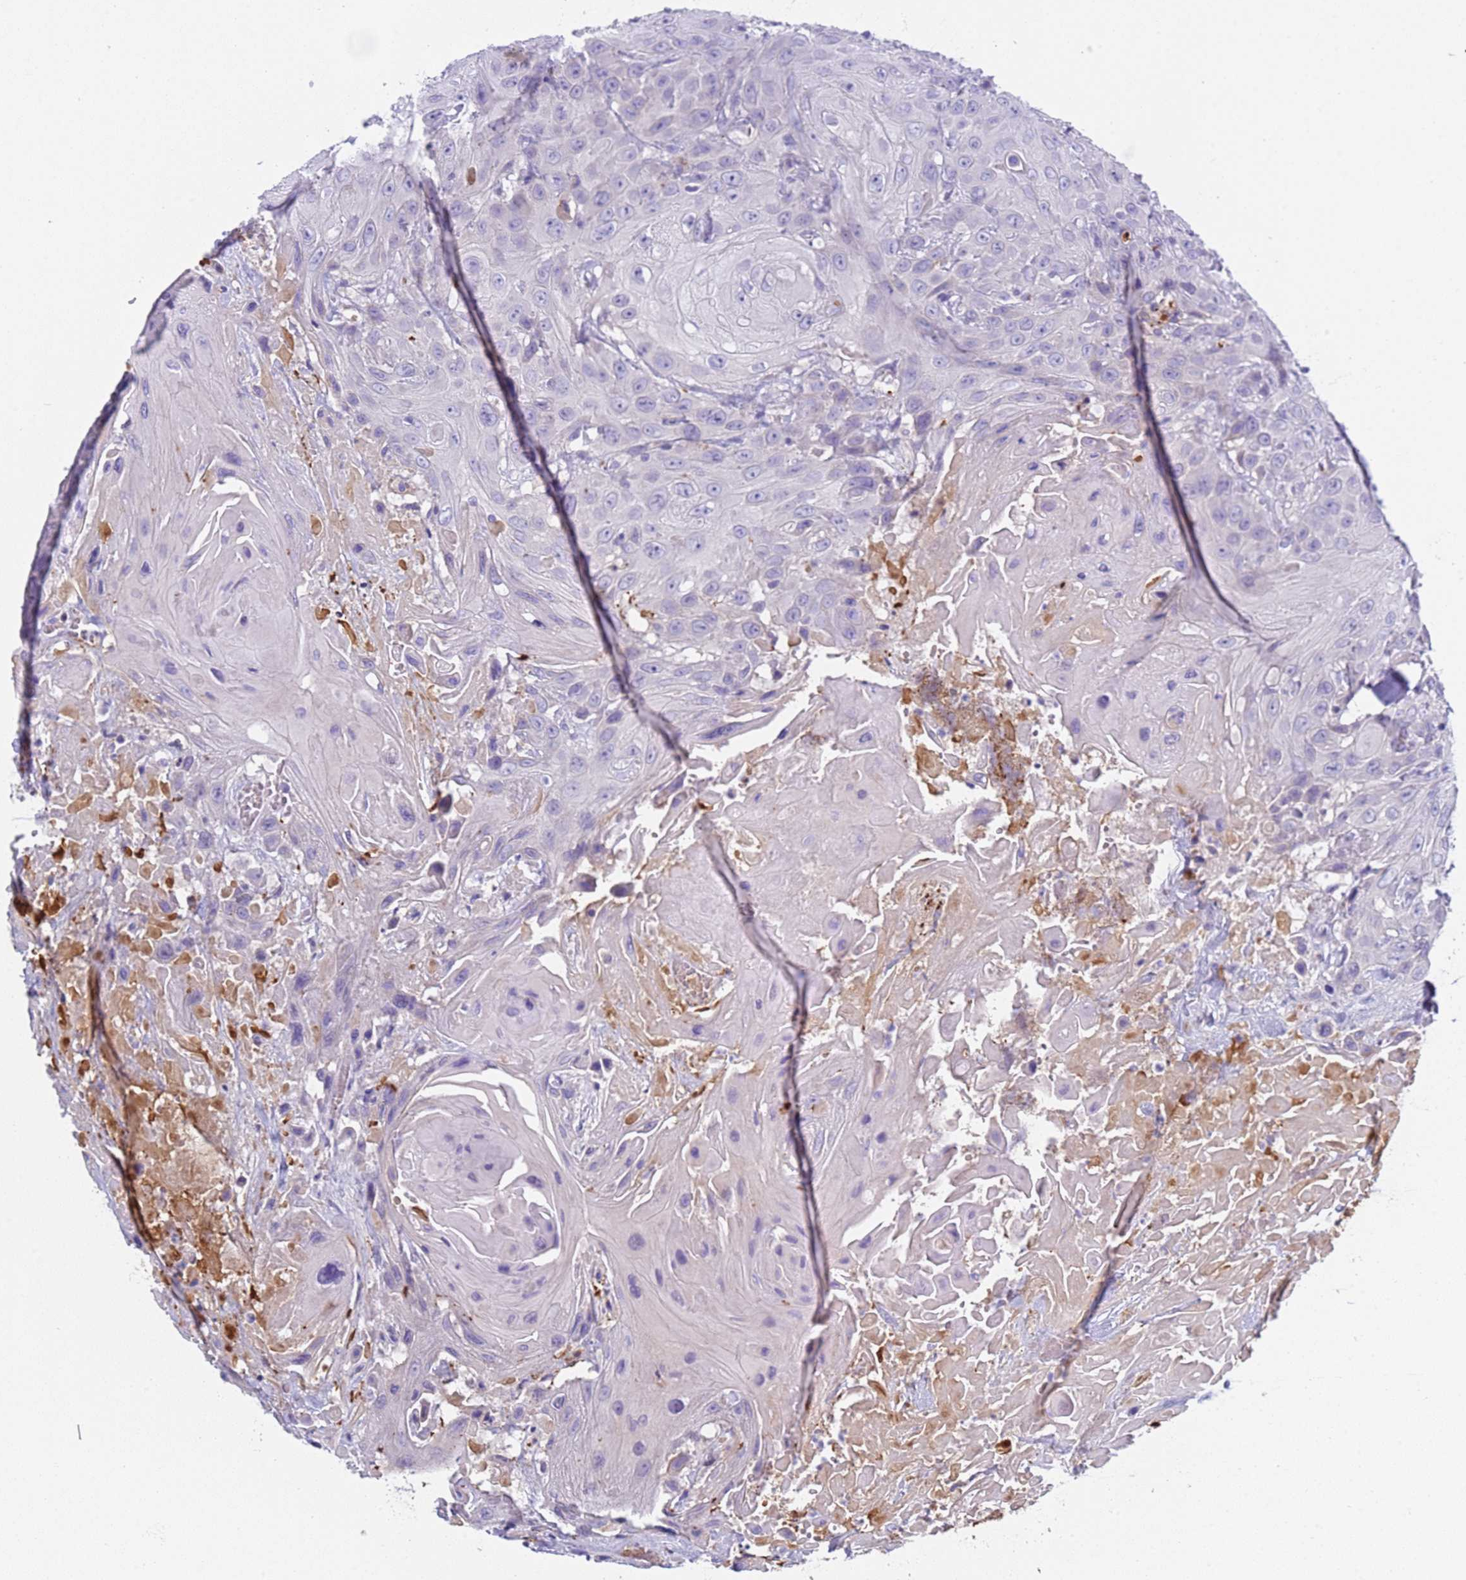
{"staining": {"intensity": "negative", "quantity": "none", "location": "none"}, "tissue": "head and neck cancer", "cell_type": "Tumor cells", "image_type": "cancer", "snomed": [{"axis": "morphology", "description": "Squamous cell carcinoma, NOS"}, {"axis": "topography", "description": "Head-Neck"}], "caption": "Tumor cells are negative for protein expression in human head and neck squamous cell carcinoma.", "gene": "C4orf46", "patient": {"sex": "male", "age": 81}}